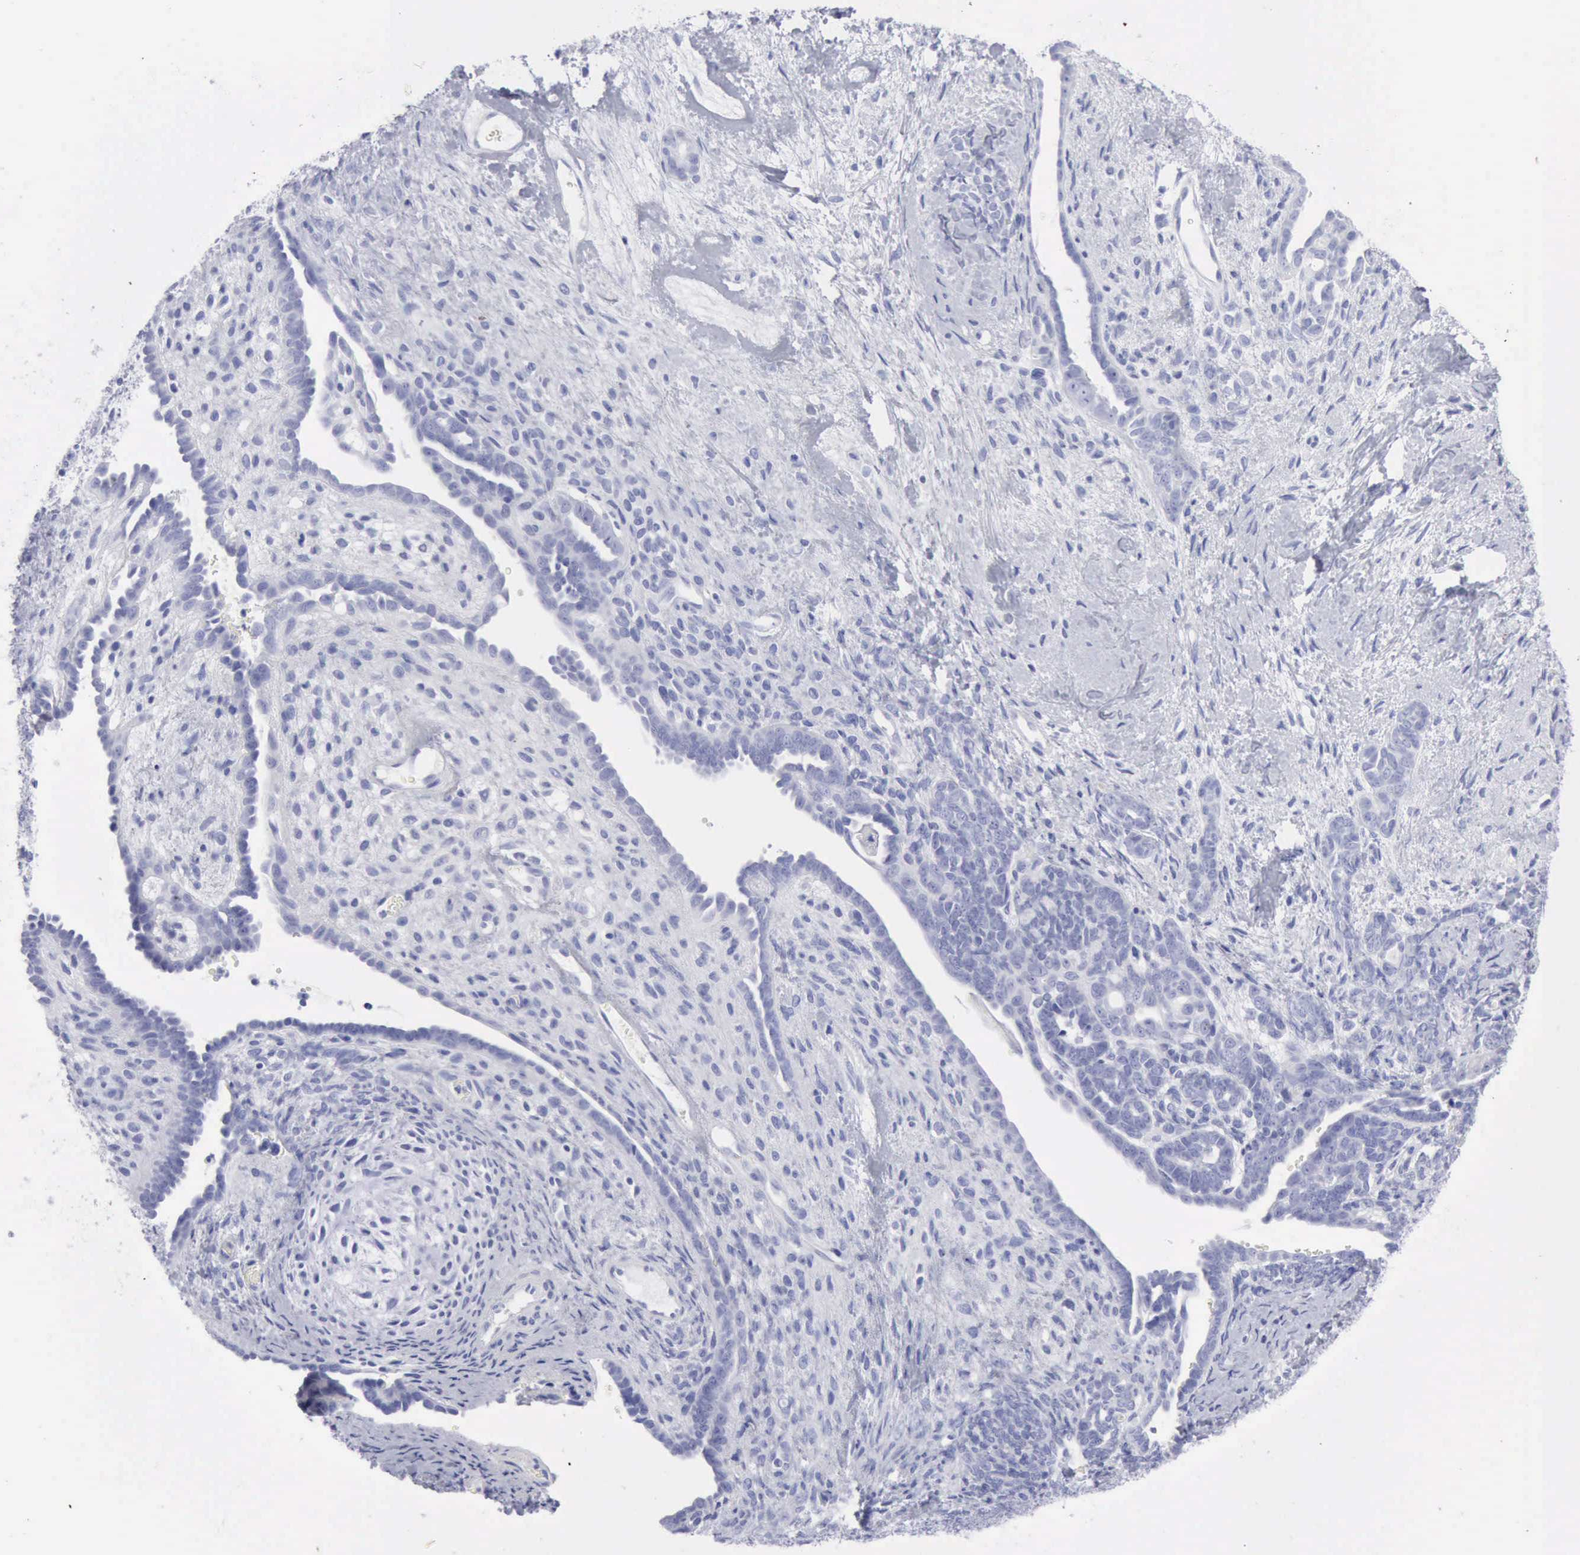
{"staining": {"intensity": "negative", "quantity": "none", "location": "none"}, "tissue": "endometrial cancer", "cell_type": "Tumor cells", "image_type": "cancer", "snomed": [{"axis": "morphology", "description": "Neoplasm, malignant, NOS"}, {"axis": "topography", "description": "Endometrium"}], "caption": "Immunohistochemistry (IHC) photomicrograph of neoplastic tissue: malignant neoplasm (endometrial) stained with DAB (3,3'-diaminobenzidine) reveals no significant protein positivity in tumor cells.", "gene": "KRT10", "patient": {"sex": "female", "age": 74}}